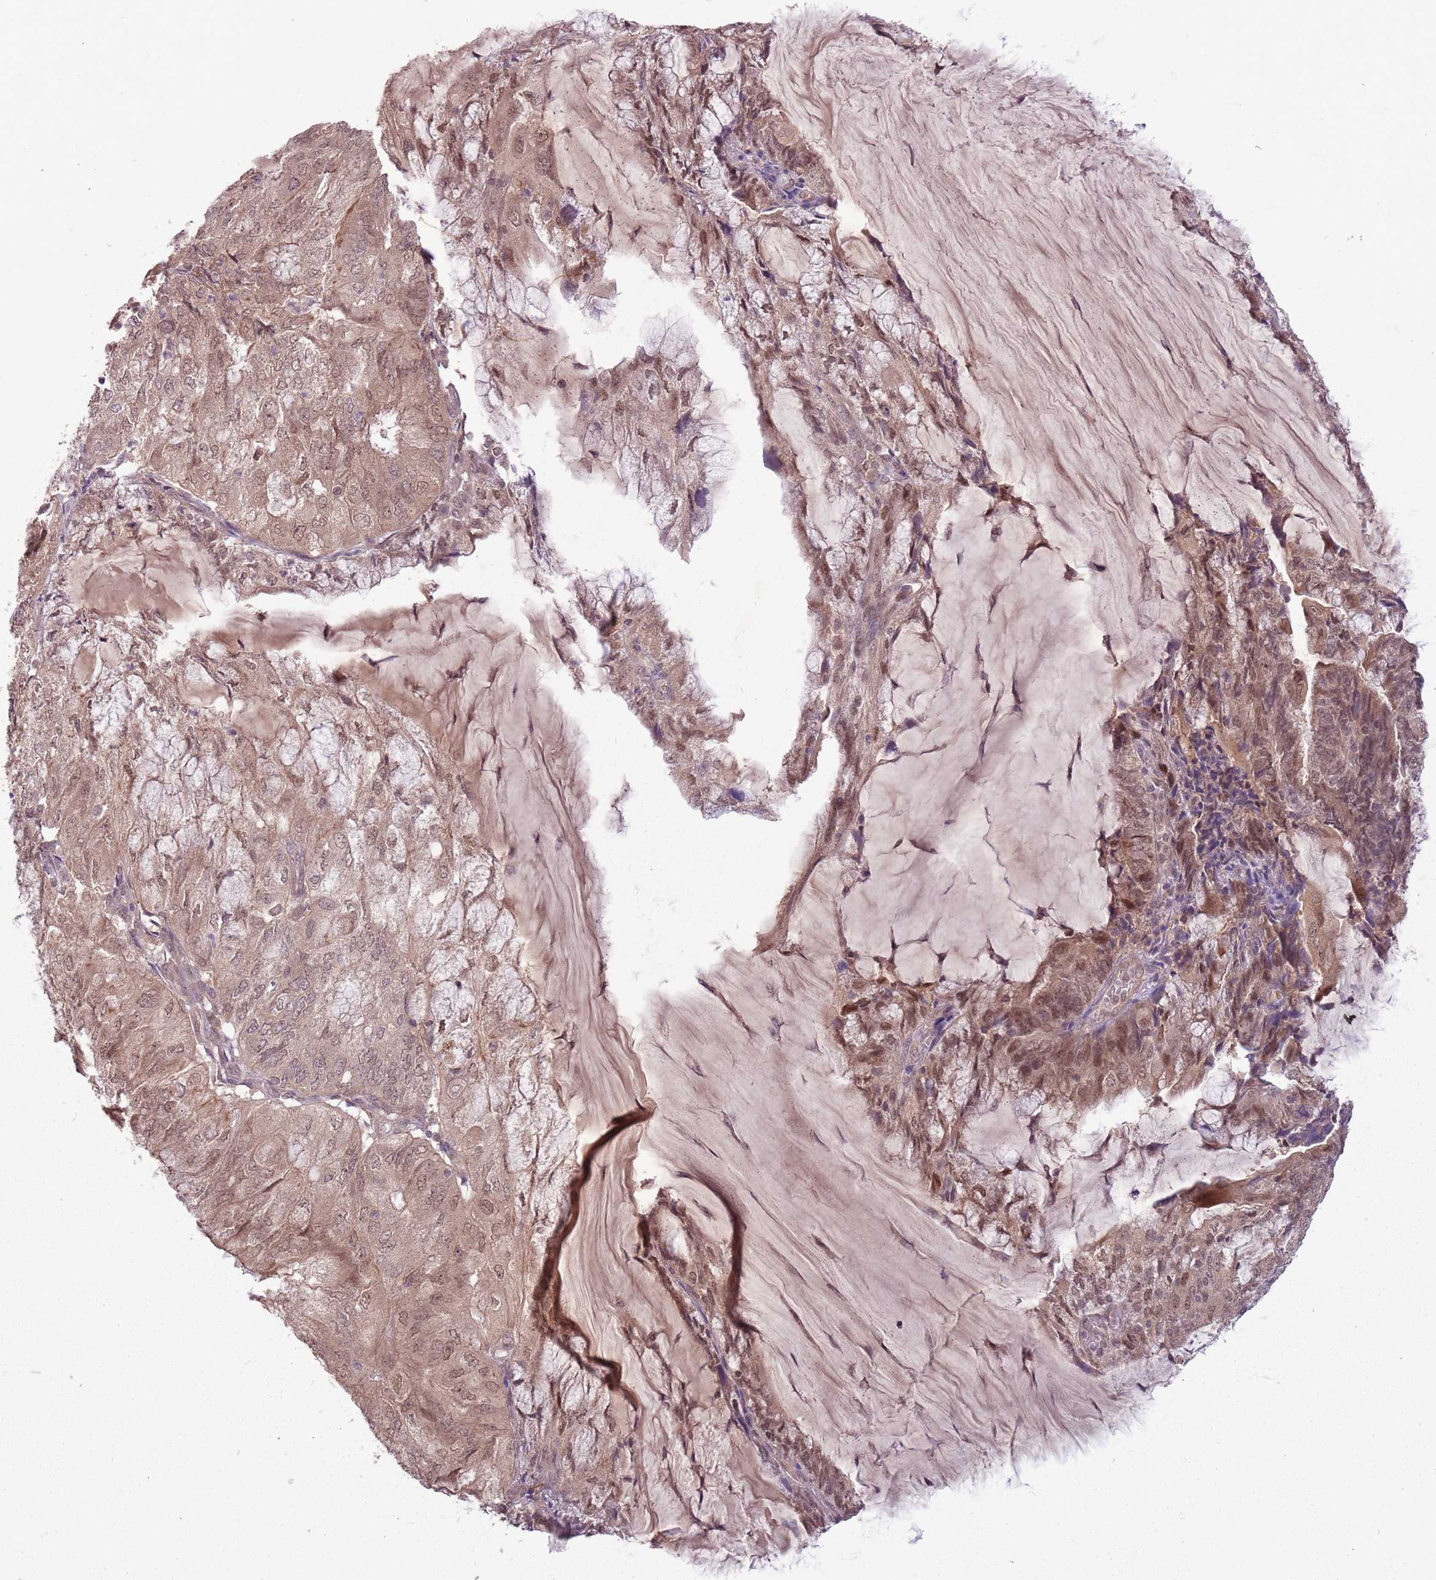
{"staining": {"intensity": "moderate", "quantity": ">75%", "location": "cytoplasmic/membranous,nuclear"}, "tissue": "endometrial cancer", "cell_type": "Tumor cells", "image_type": "cancer", "snomed": [{"axis": "morphology", "description": "Adenocarcinoma, NOS"}, {"axis": "topography", "description": "Endometrium"}], "caption": "The photomicrograph displays immunohistochemical staining of adenocarcinoma (endometrial). There is moderate cytoplasmic/membranous and nuclear staining is present in approximately >75% of tumor cells. Nuclei are stained in blue.", "gene": "ADAMTS3", "patient": {"sex": "female", "age": 81}}